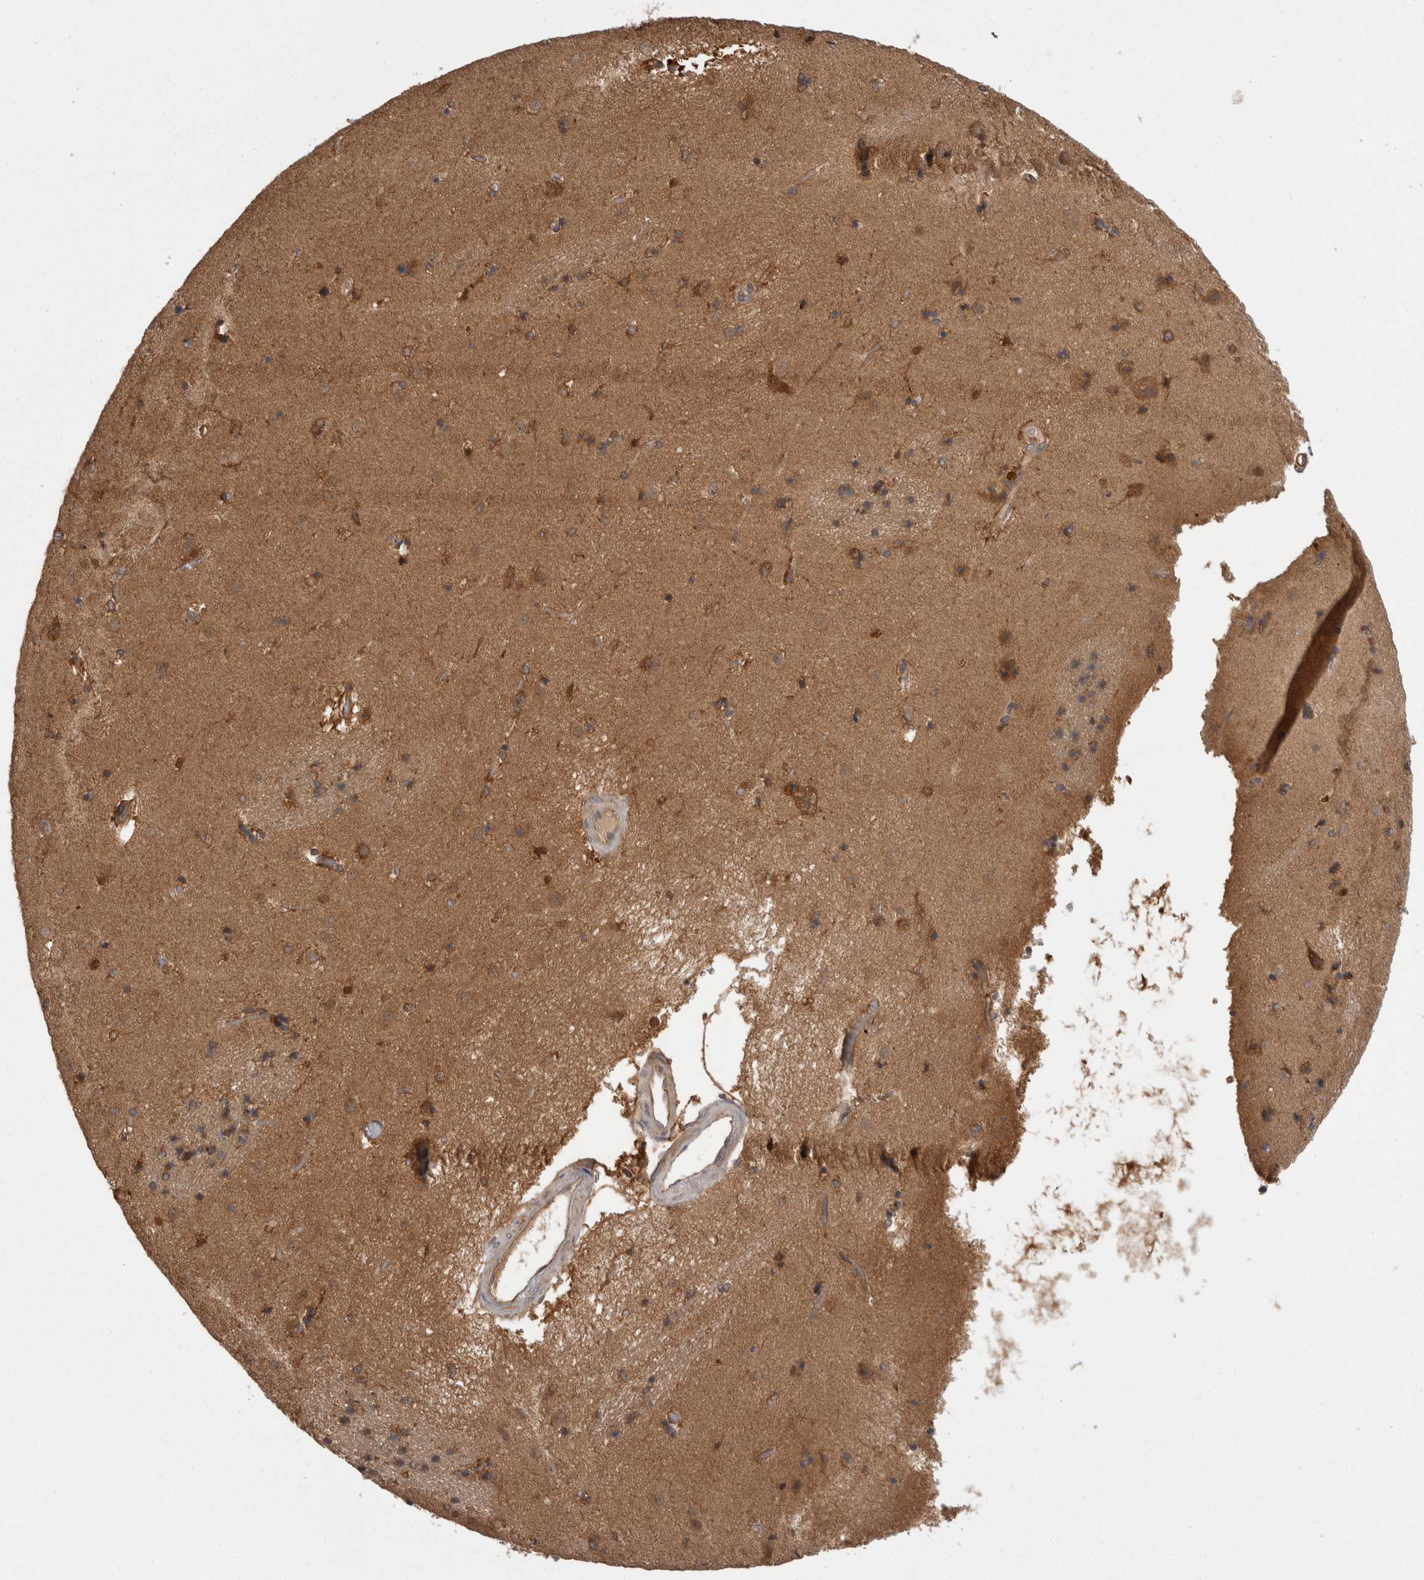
{"staining": {"intensity": "moderate", "quantity": ">75%", "location": "cytoplasmic/membranous"}, "tissue": "caudate", "cell_type": "Glial cells", "image_type": "normal", "snomed": [{"axis": "morphology", "description": "Normal tissue, NOS"}, {"axis": "topography", "description": "Lateral ventricle wall"}], "caption": "Immunohistochemical staining of normal caudate exhibits medium levels of moderate cytoplasmic/membranous staining in approximately >75% of glial cells.", "gene": "SMCR8", "patient": {"sex": "male", "age": 70}}